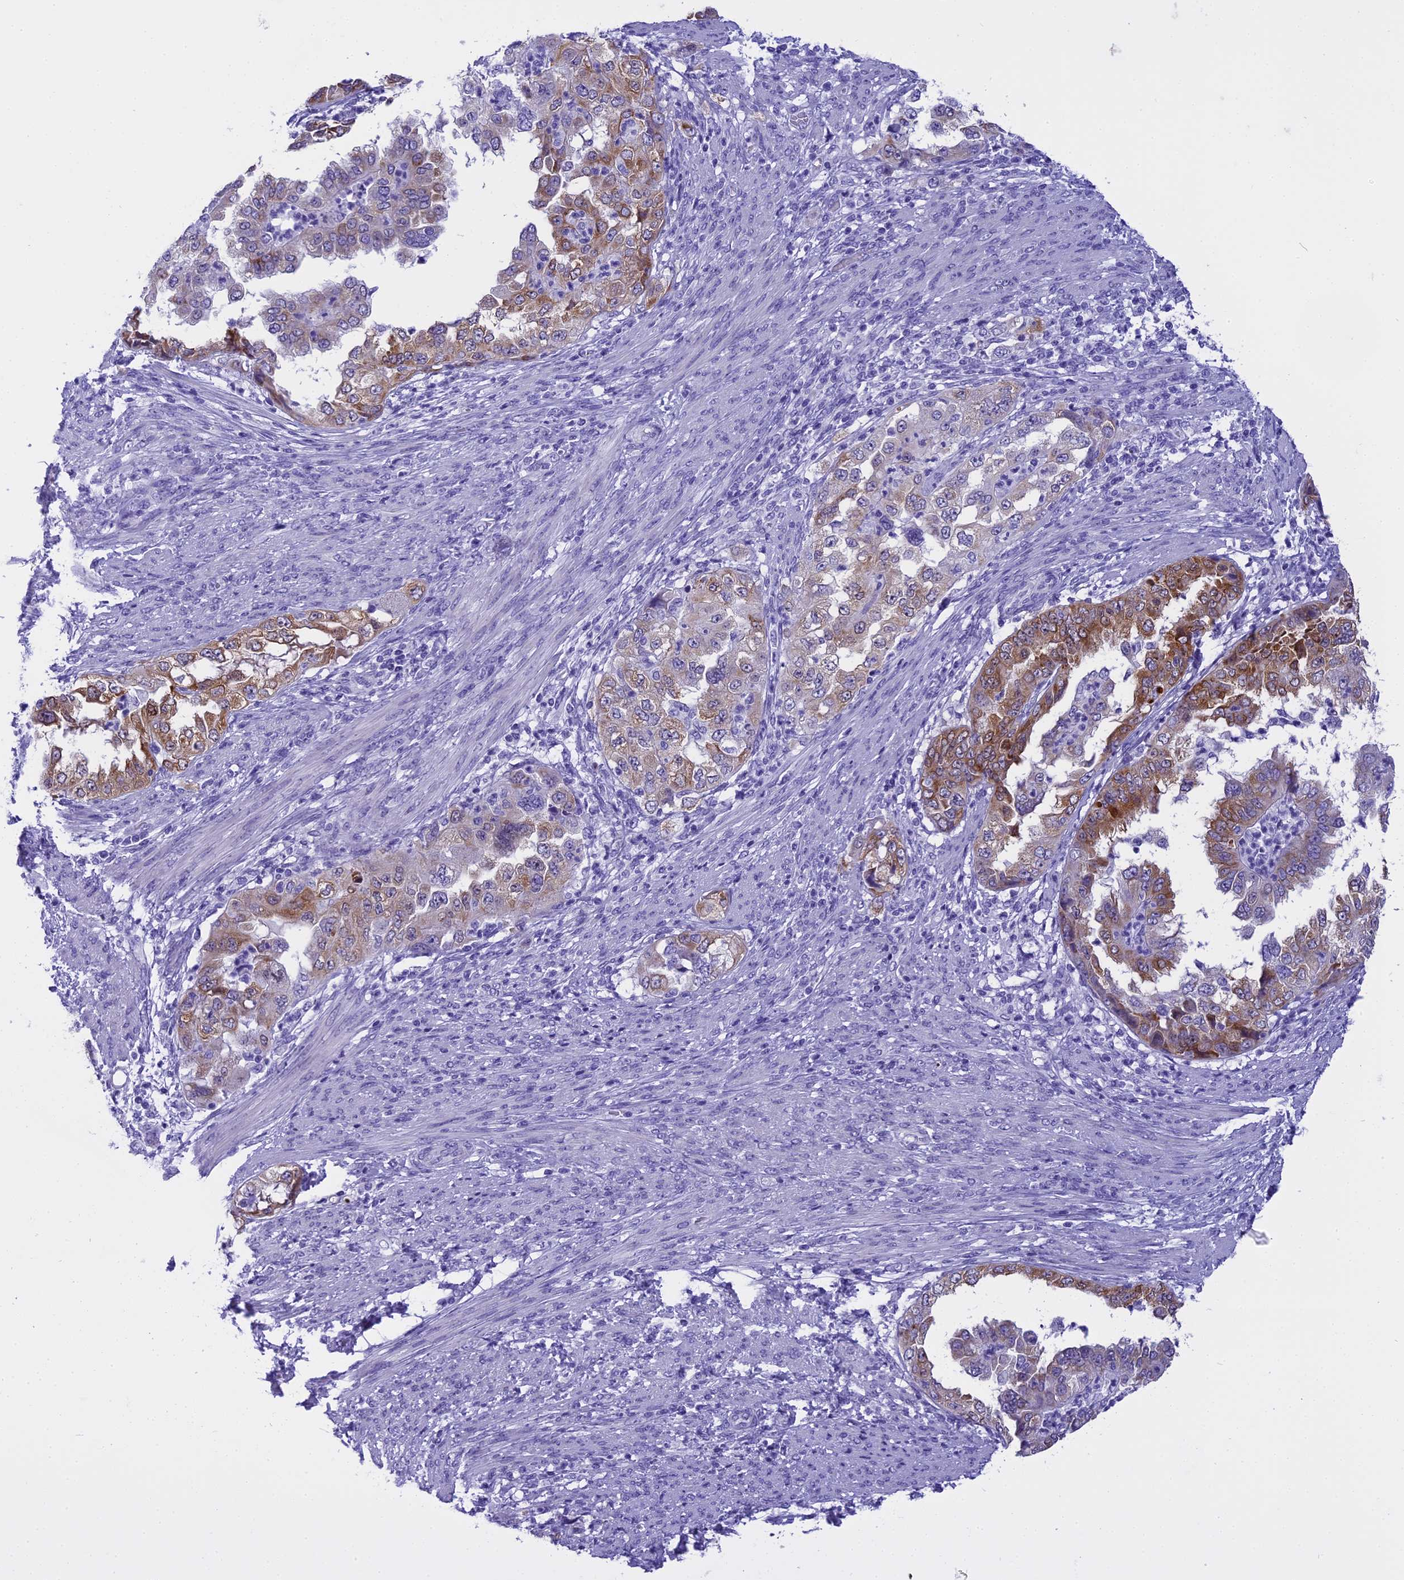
{"staining": {"intensity": "moderate", "quantity": "25%-75%", "location": "cytoplasmic/membranous"}, "tissue": "endometrial cancer", "cell_type": "Tumor cells", "image_type": "cancer", "snomed": [{"axis": "morphology", "description": "Adenocarcinoma, NOS"}, {"axis": "topography", "description": "Endometrium"}], "caption": "A high-resolution micrograph shows IHC staining of endometrial adenocarcinoma, which reveals moderate cytoplasmic/membranous positivity in about 25%-75% of tumor cells.", "gene": "KCTD14", "patient": {"sex": "female", "age": 85}}